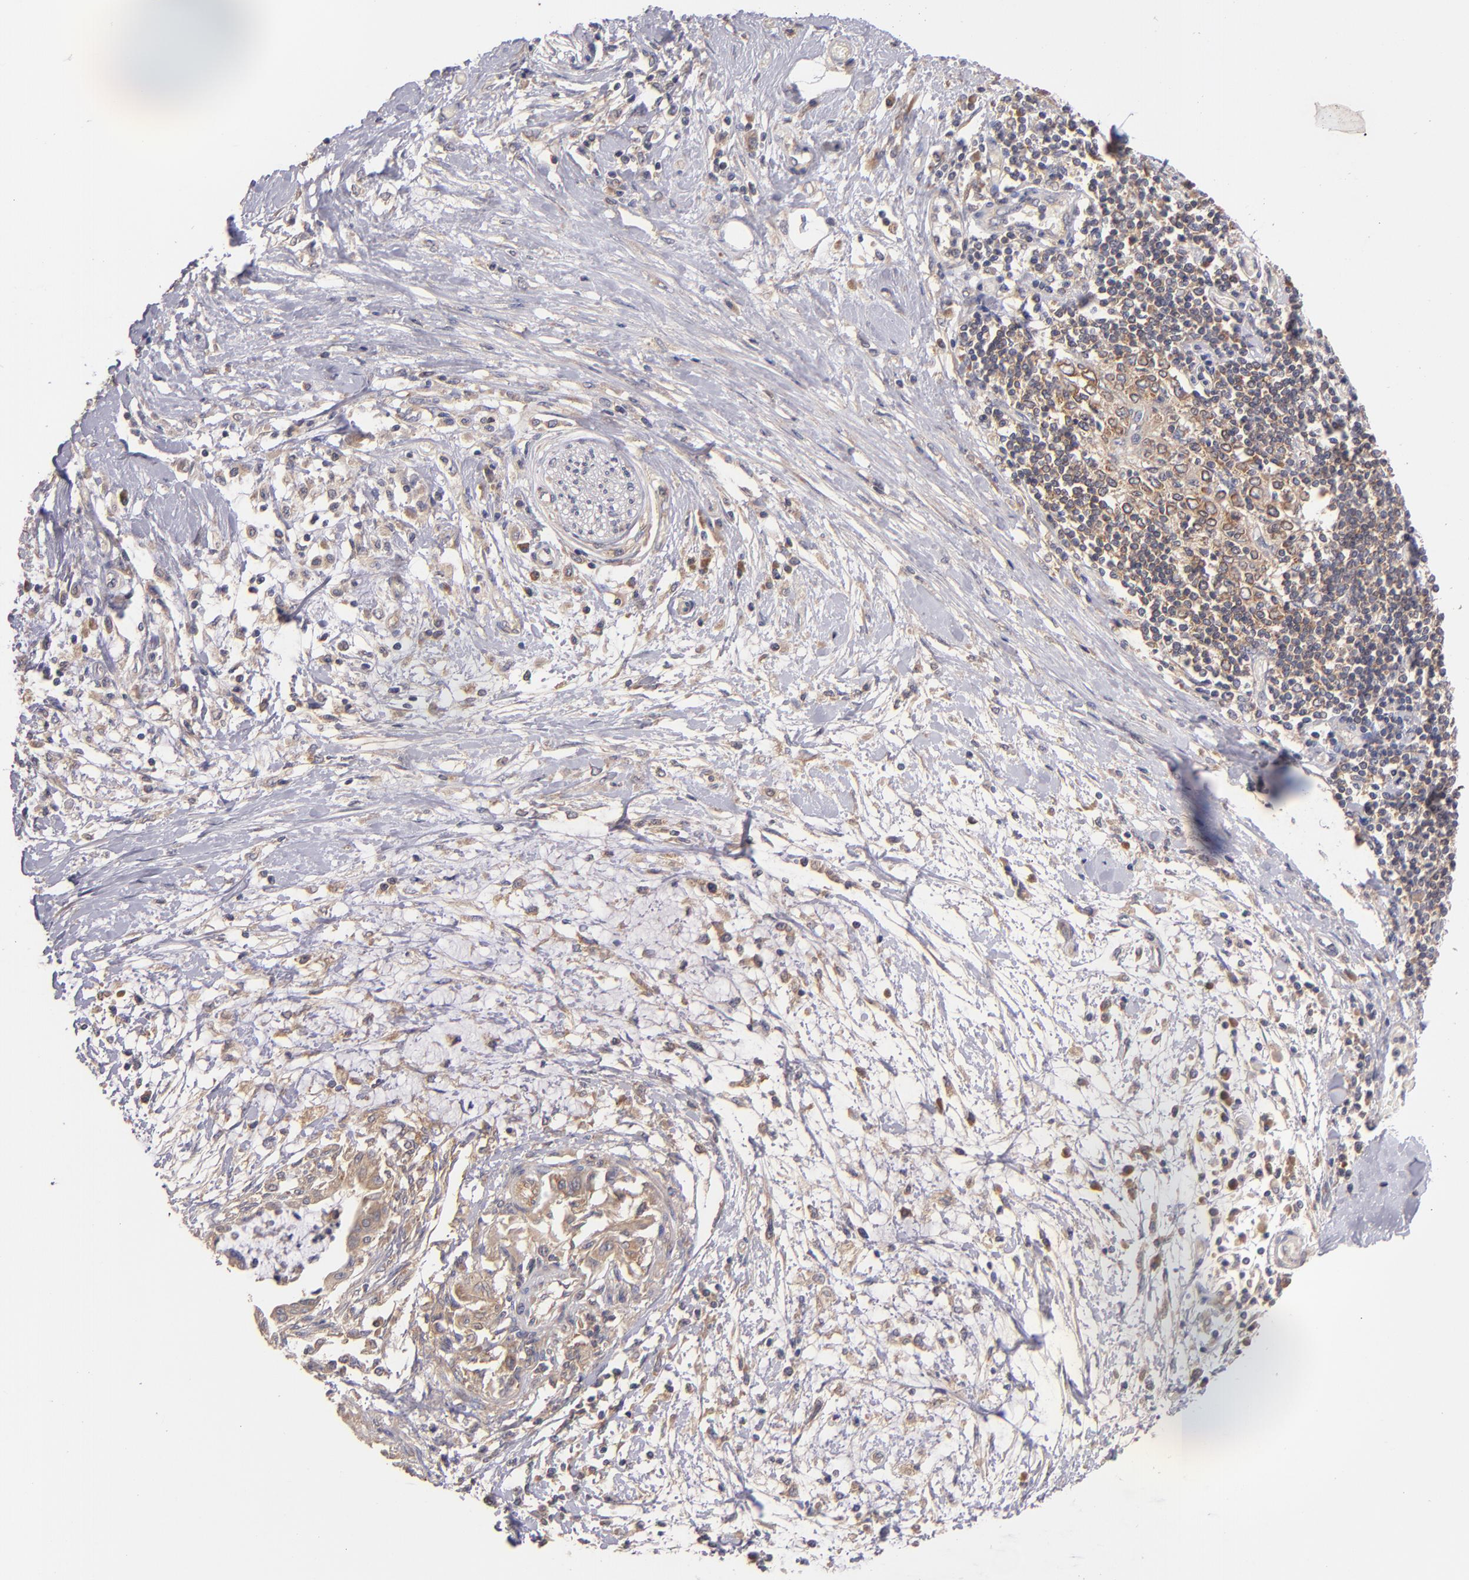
{"staining": {"intensity": "moderate", "quantity": "25%-75%", "location": "cytoplasmic/membranous"}, "tissue": "pancreatic cancer", "cell_type": "Tumor cells", "image_type": "cancer", "snomed": [{"axis": "morphology", "description": "Adenocarcinoma, NOS"}, {"axis": "topography", "description": "Pancreas"}], "caption": "This histopathology image reveals immunohistochemistry (IHC) staining of pancreatic cancer (adenocarcinoma), with medium moderate cytoplasmic/membranous positivity in approximately 25%-75% of tumor cells.", "gene": "UPF3B", "patient": {"sex": "female", "age": 64}}